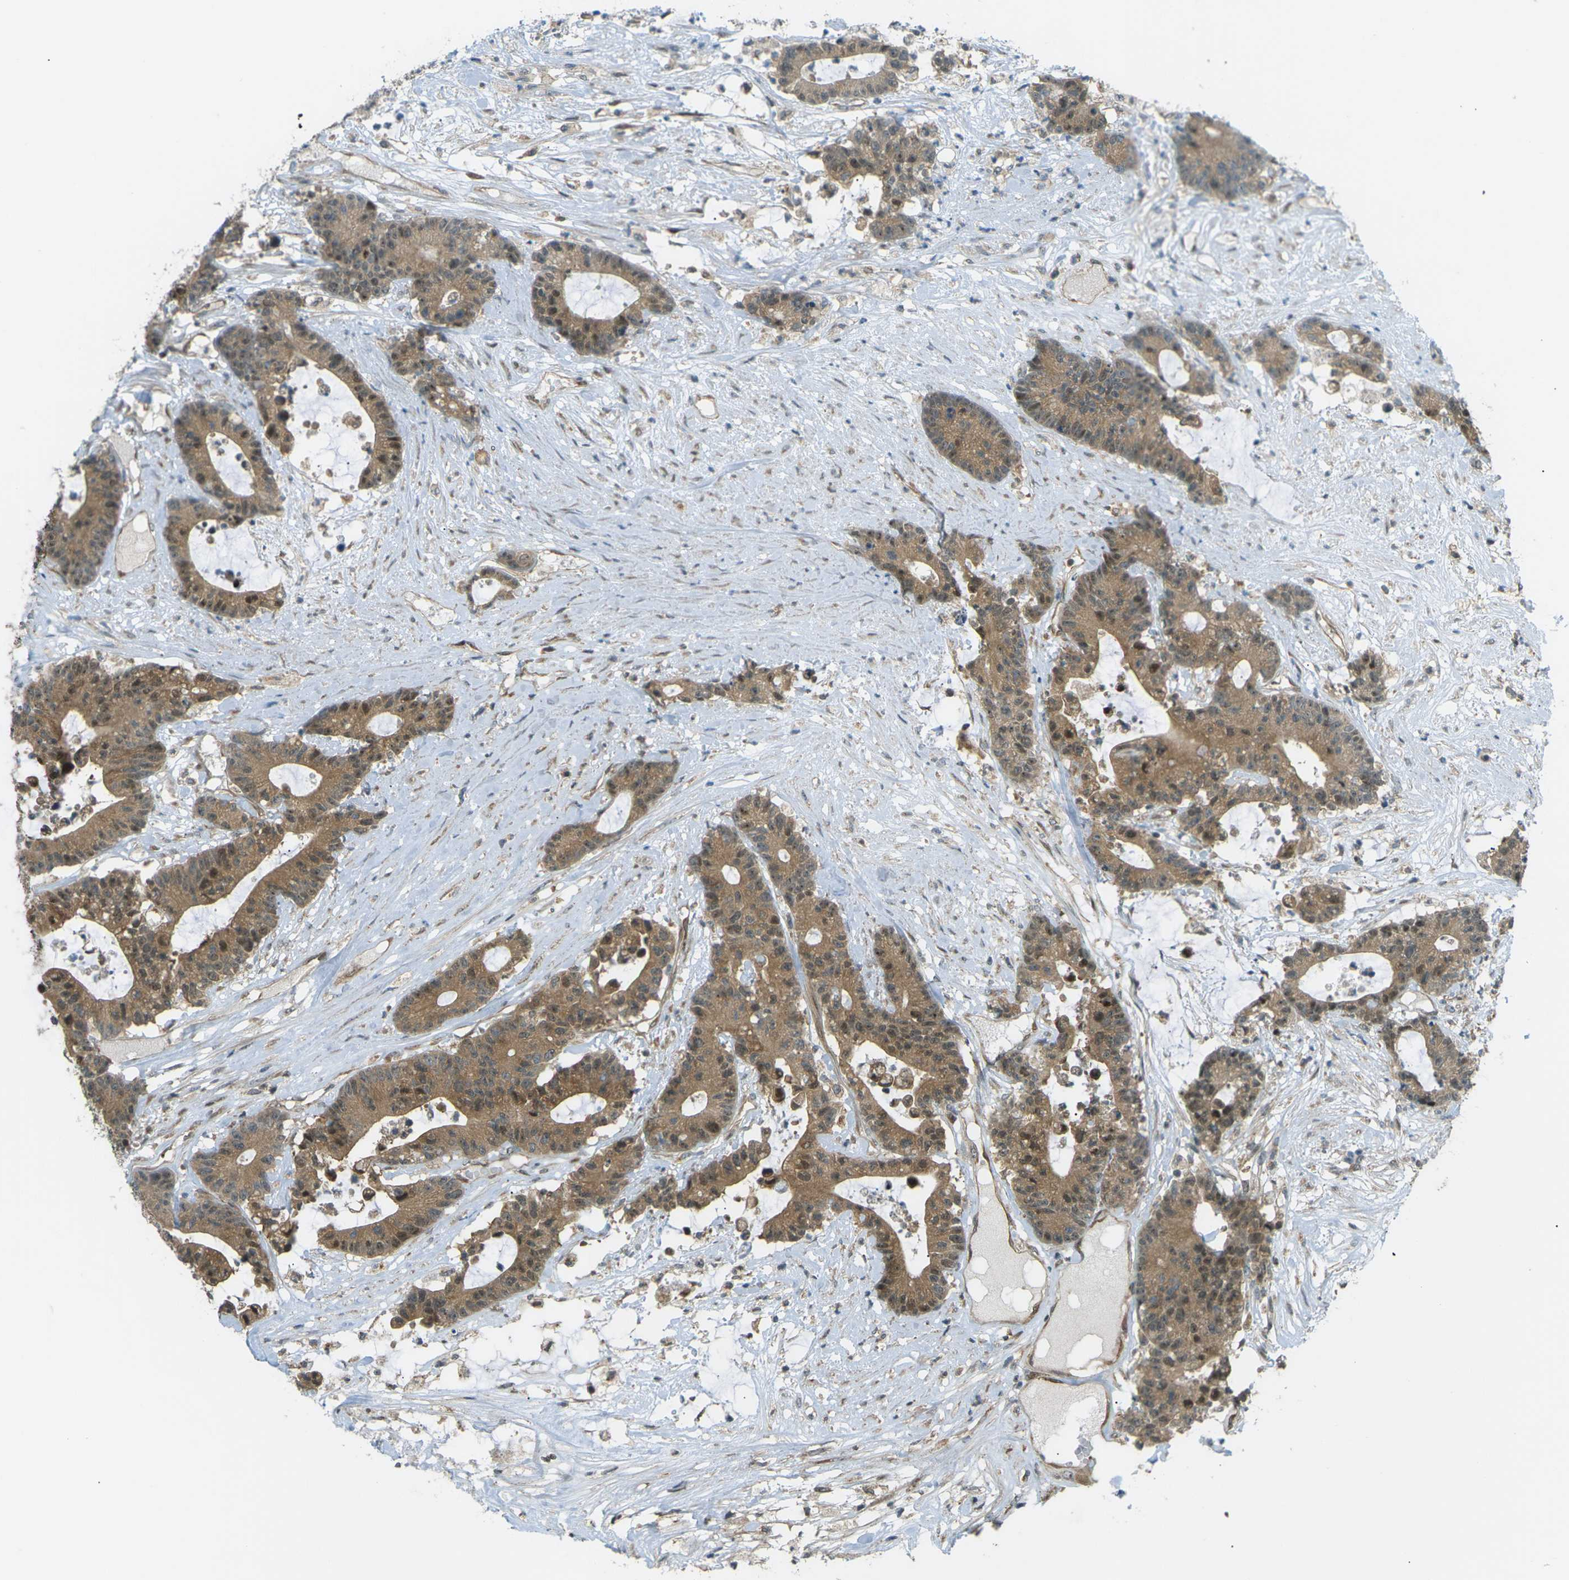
{"staining": {"intensity": "moderate", "quantity": ">75%", "location": "cytoplasmic/membranous,nuclear"}, "tissue": "colorectal cancer", "cell_type": "Tumor cells", "image_type": "cancer", "snomed": [{"axis": "morphology", "description": "Adenocarcinoma, NOS"}, {"axis": "topography", "description": "Colon"}], "caption": "An IHC histopathology image of tumor tissue is shown. Protein staining in brown highlights moderate cytoplasmic/membranous and nuclear positivity in colorectal cancer (adenocarcinoma) within tumor cells.", "gene": "CCDC186", "patient": {"sex": "female", "age": 84}}